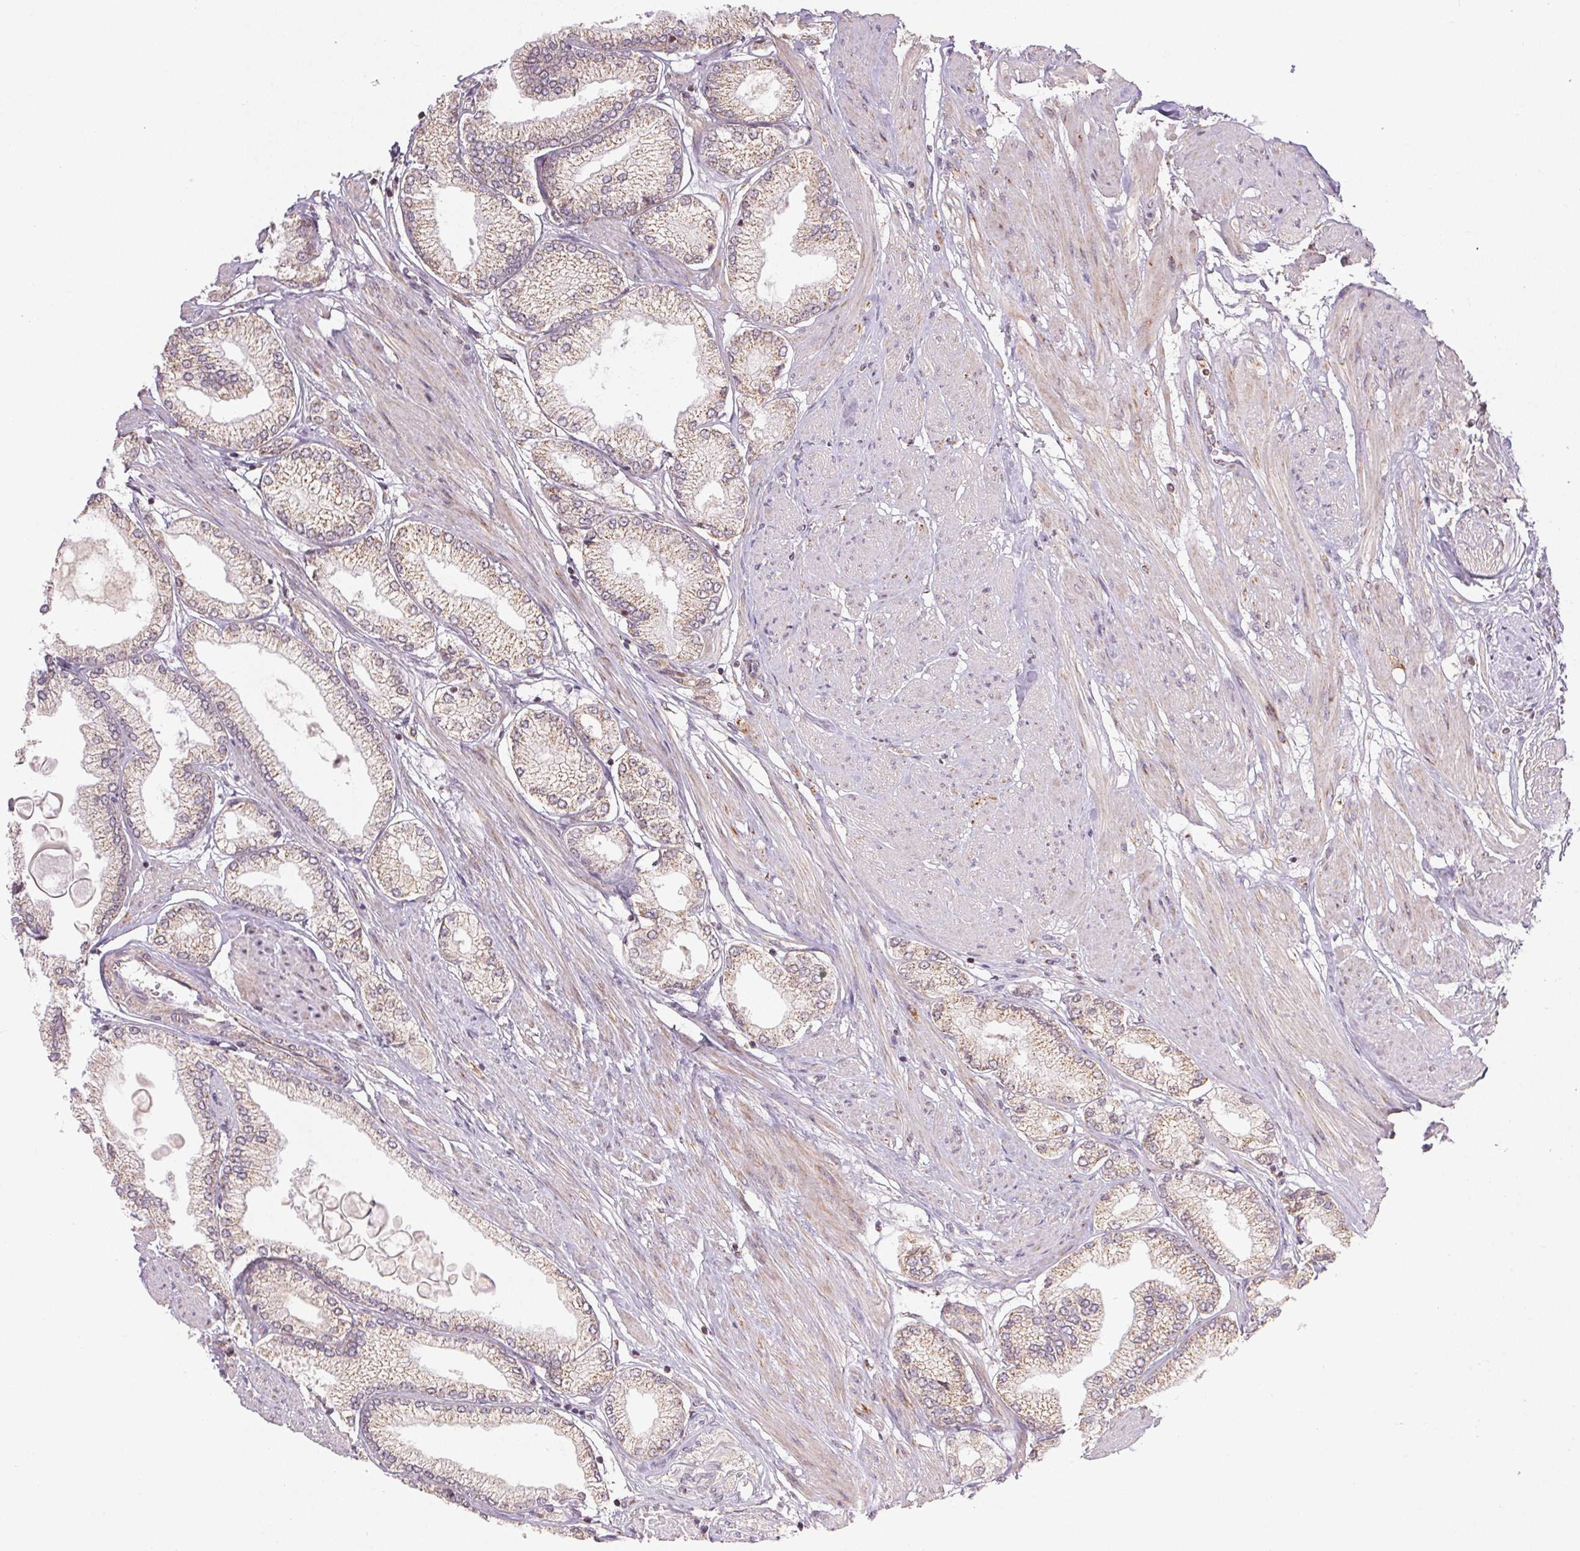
{"staining": {"intensity": "weak", "quantity": ">75%", "location": "cytoplasmic/membranous"}, "tissue": "prostate cancer", "cell_type": "Tumor cells", "image_type": "cancer", "snomed": [{"axis": "morphology", "description": "Adenocarcinoma, High grade"}, {"axis": "topography", "description": "Prostate"}], "caption": "High-grade adenocarcinoma (prostate) stained for a protein displays weak cytoplasmic/membranous positivity in tumor cells.", "gene": "CLASP1", "patient": {"sex": "male", "age": 68}}